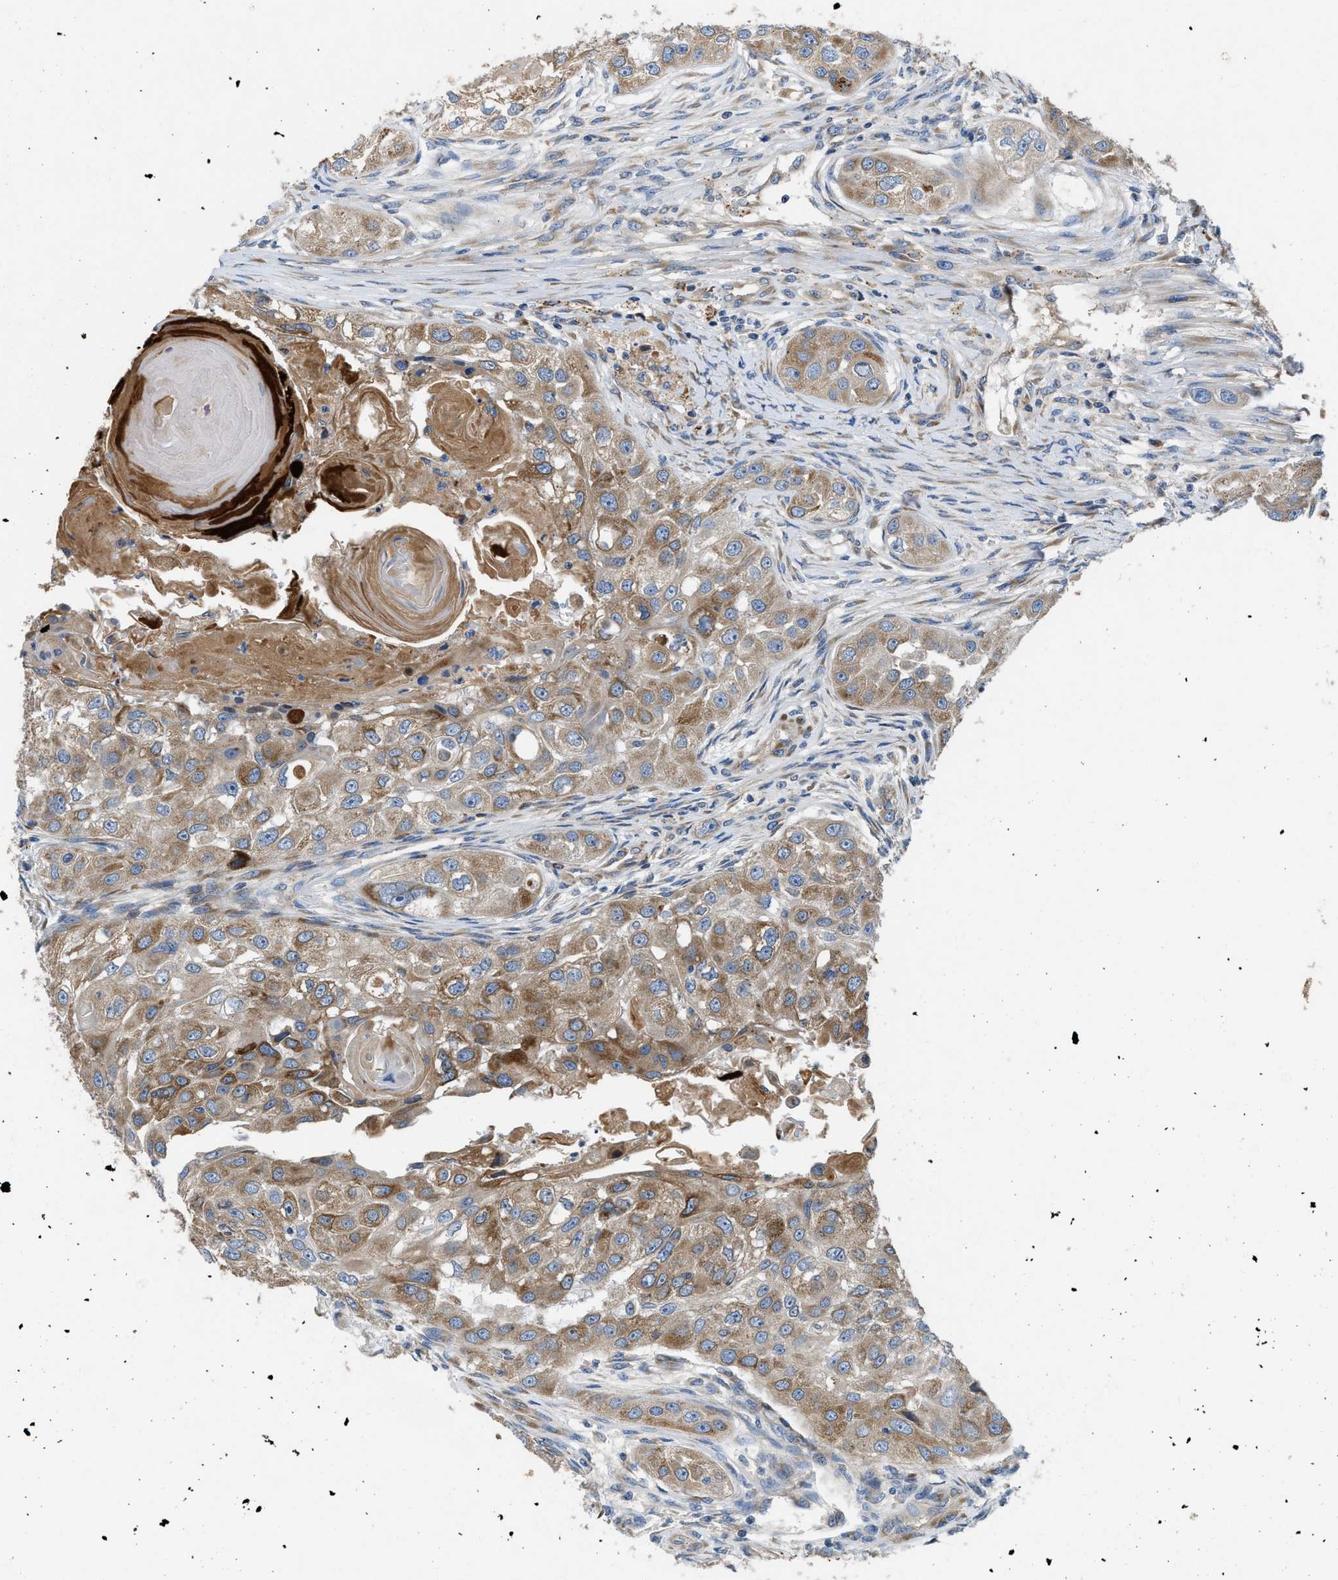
{"staining": {"intensity": "moderate", "quantity": ">75%", "location": "cytoplasmic/membranous"}, "tissue": "head and neck cancer", "cell_type": "Tumor cells", "image_type": "cancer", "snomed": [{"axis": "morphology", "description": "Normal tissue, NOS"}, {"axis": "morphology", "description": "Squamous cell carcinoma, NOS"}, {"axis": "topography", "description": "Skeletal muscle"}, {"axis": "topography", "description": "Head-Neck"}], "caption": "A medium amount of moderate cytoplasmic/membranous positivity is seen in about >75% of tumor cells in head and neck squamous cell carcinoma tissue. Immunohistochemistry (ihc) stains the protein in brown and the nuclei are stained blue.", "gene": "GGCX", "patient": {"sex": "male", "age": 51}}